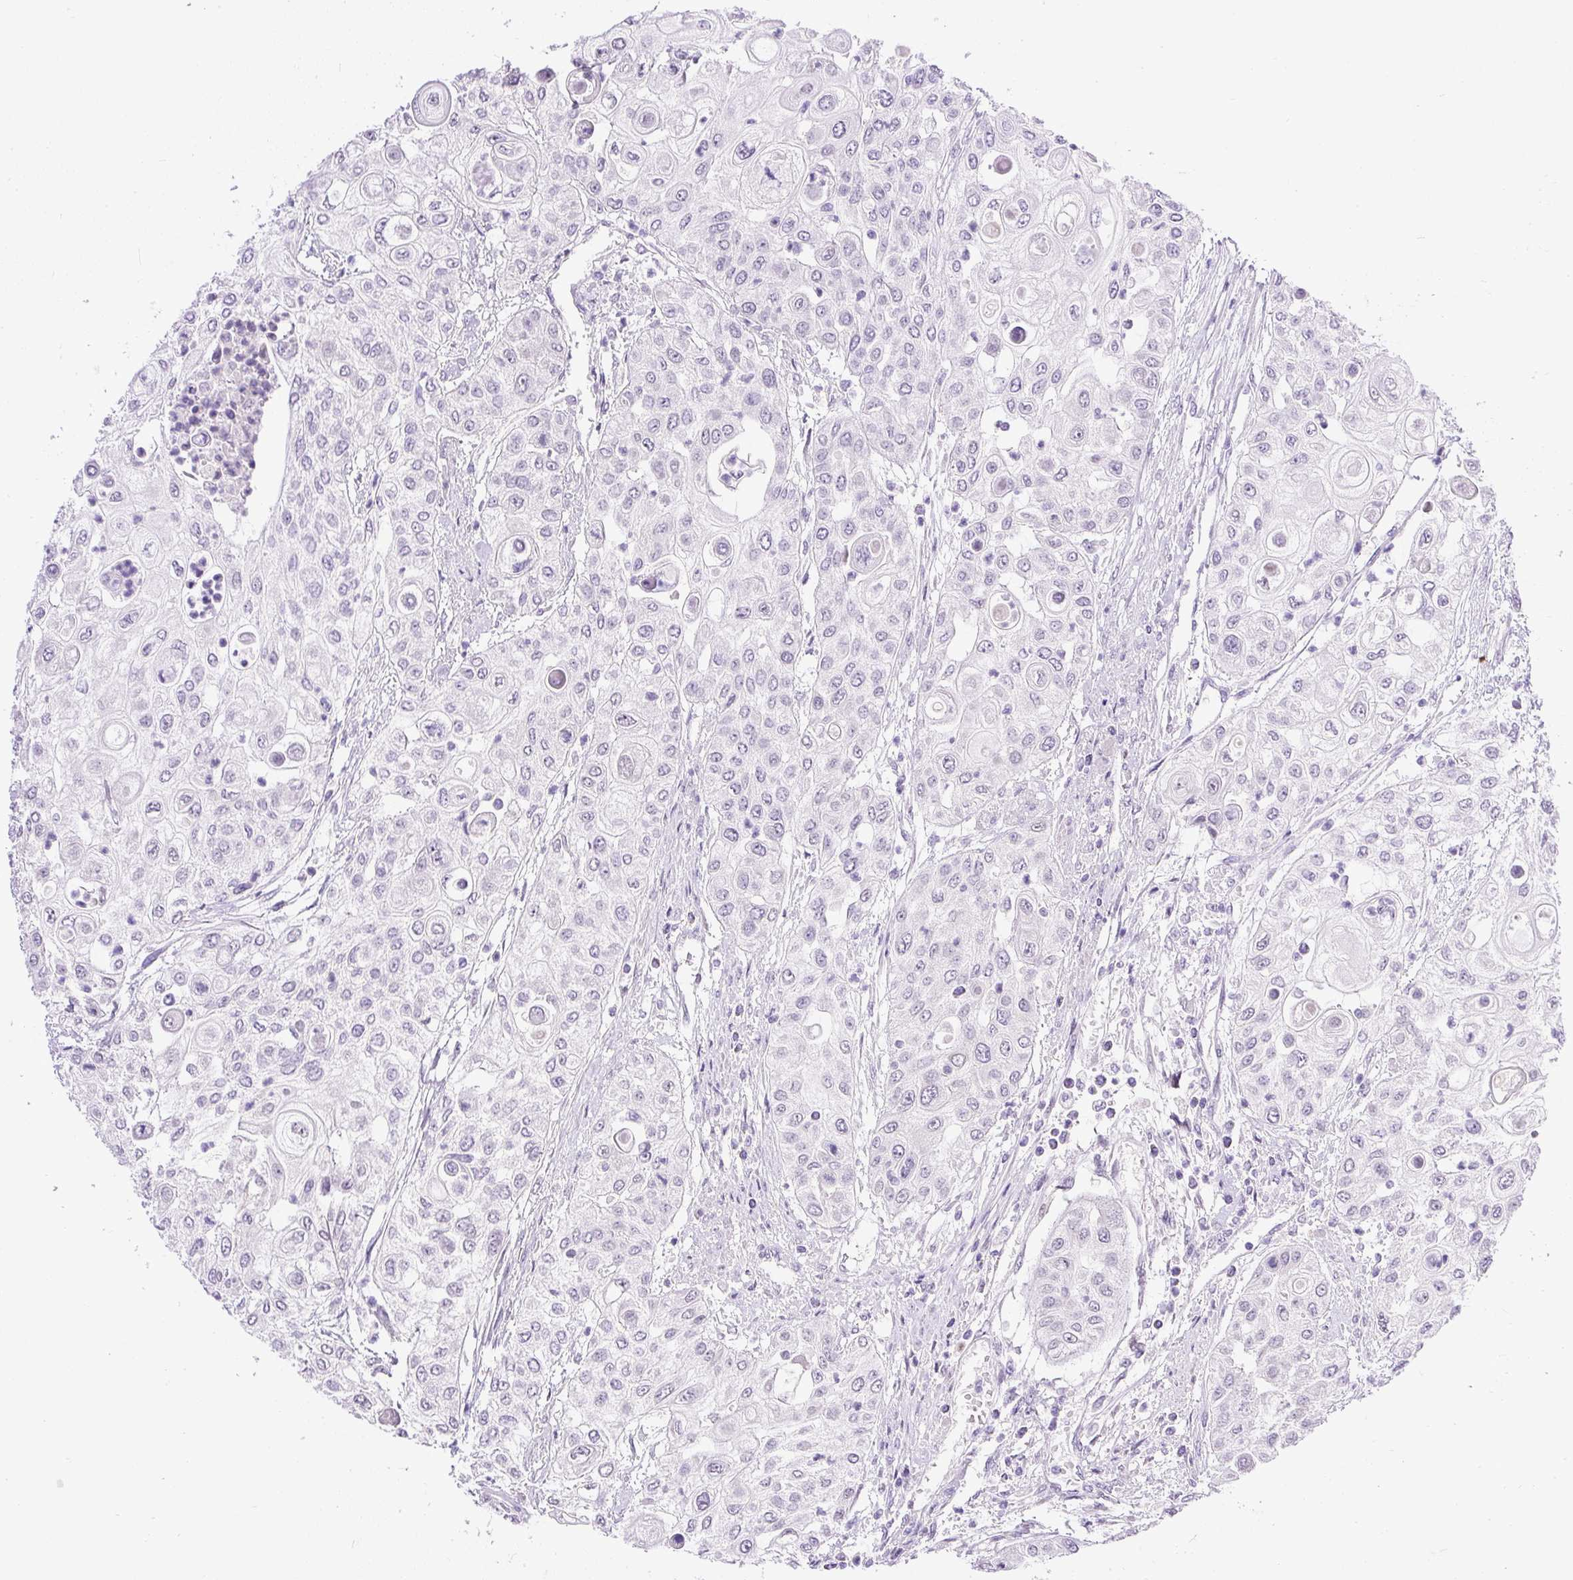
{"staining": {"intensity": "negative", "quantity": "none", "location": "none"}, "tissue": "urothelial cancer", "cell_type": "Tumor cells", "image_type": "cancer", "snomed": [{"axis": "morphology", "description": "Urothelial carcinoma, High grade"}, {"axis": "topography", "description": "Urinary bladder"}], "caption": "Tumor cells show no significant protein staining in urothelial cancer.", "gene": "WNT10B", "patient": {"sex": "female", "age": 79}}